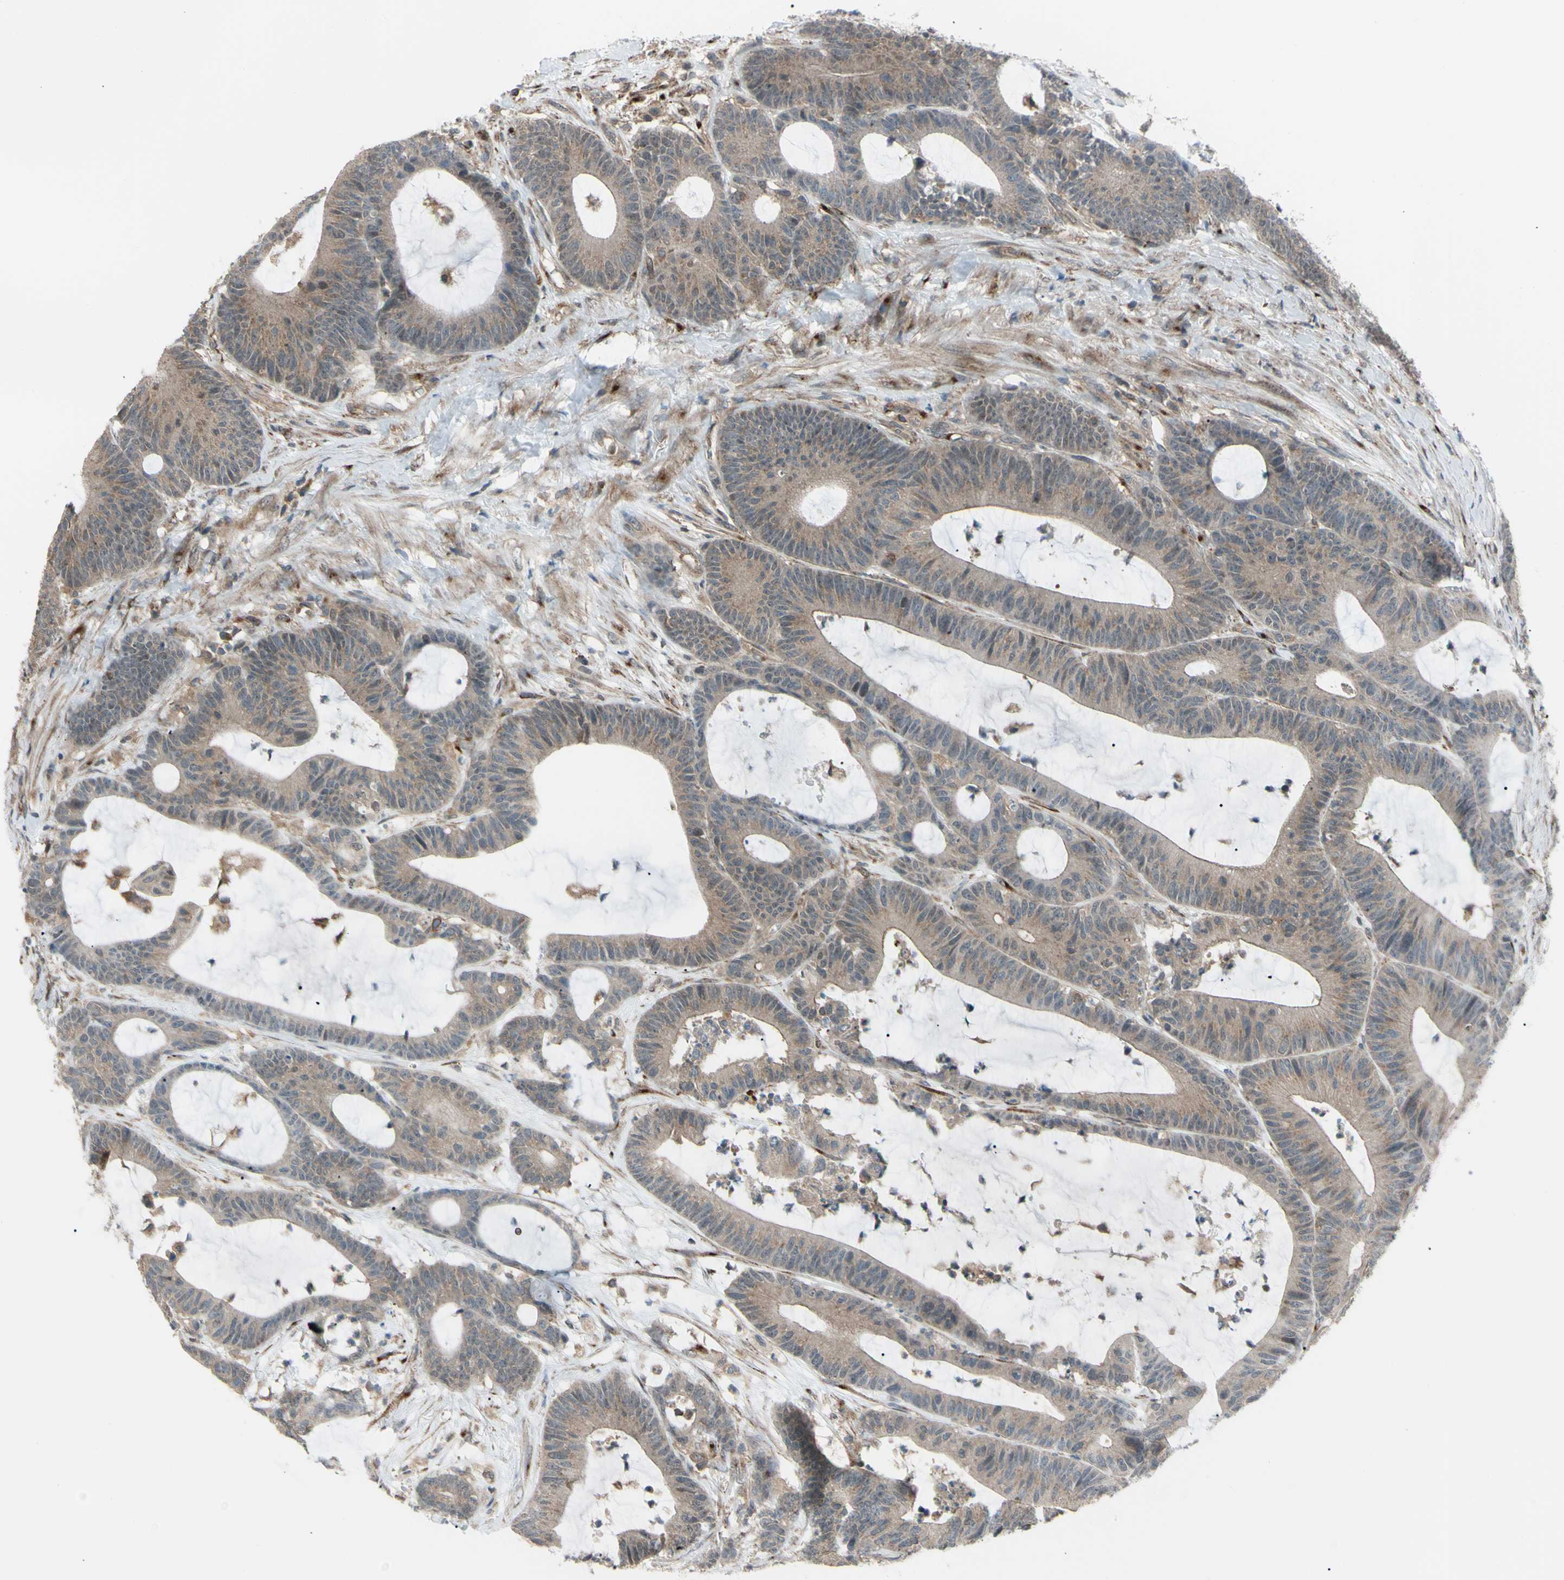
{"staining": {"intensity": "weak", "quantity": "25%-75%", "location": "cytoplasmic/membranous"}, "tissue": "colorectal cancer", "cell_type": "Tumor cells", "image_type": "cancer", "snomed": [{"axis": "morphology", "description": "Adenocarcinoma, NOS"}, {"axis": "topography", "description": "Colon"}], "caption": "Brown immunohistochemical staining in colorectal adenocarcinoma reveals weak cytoplasmic/membranous staining in approximately 25%-75% of tumor cells.", "gene": "FLII", "patient": {"sex": "female", "age": 84}}